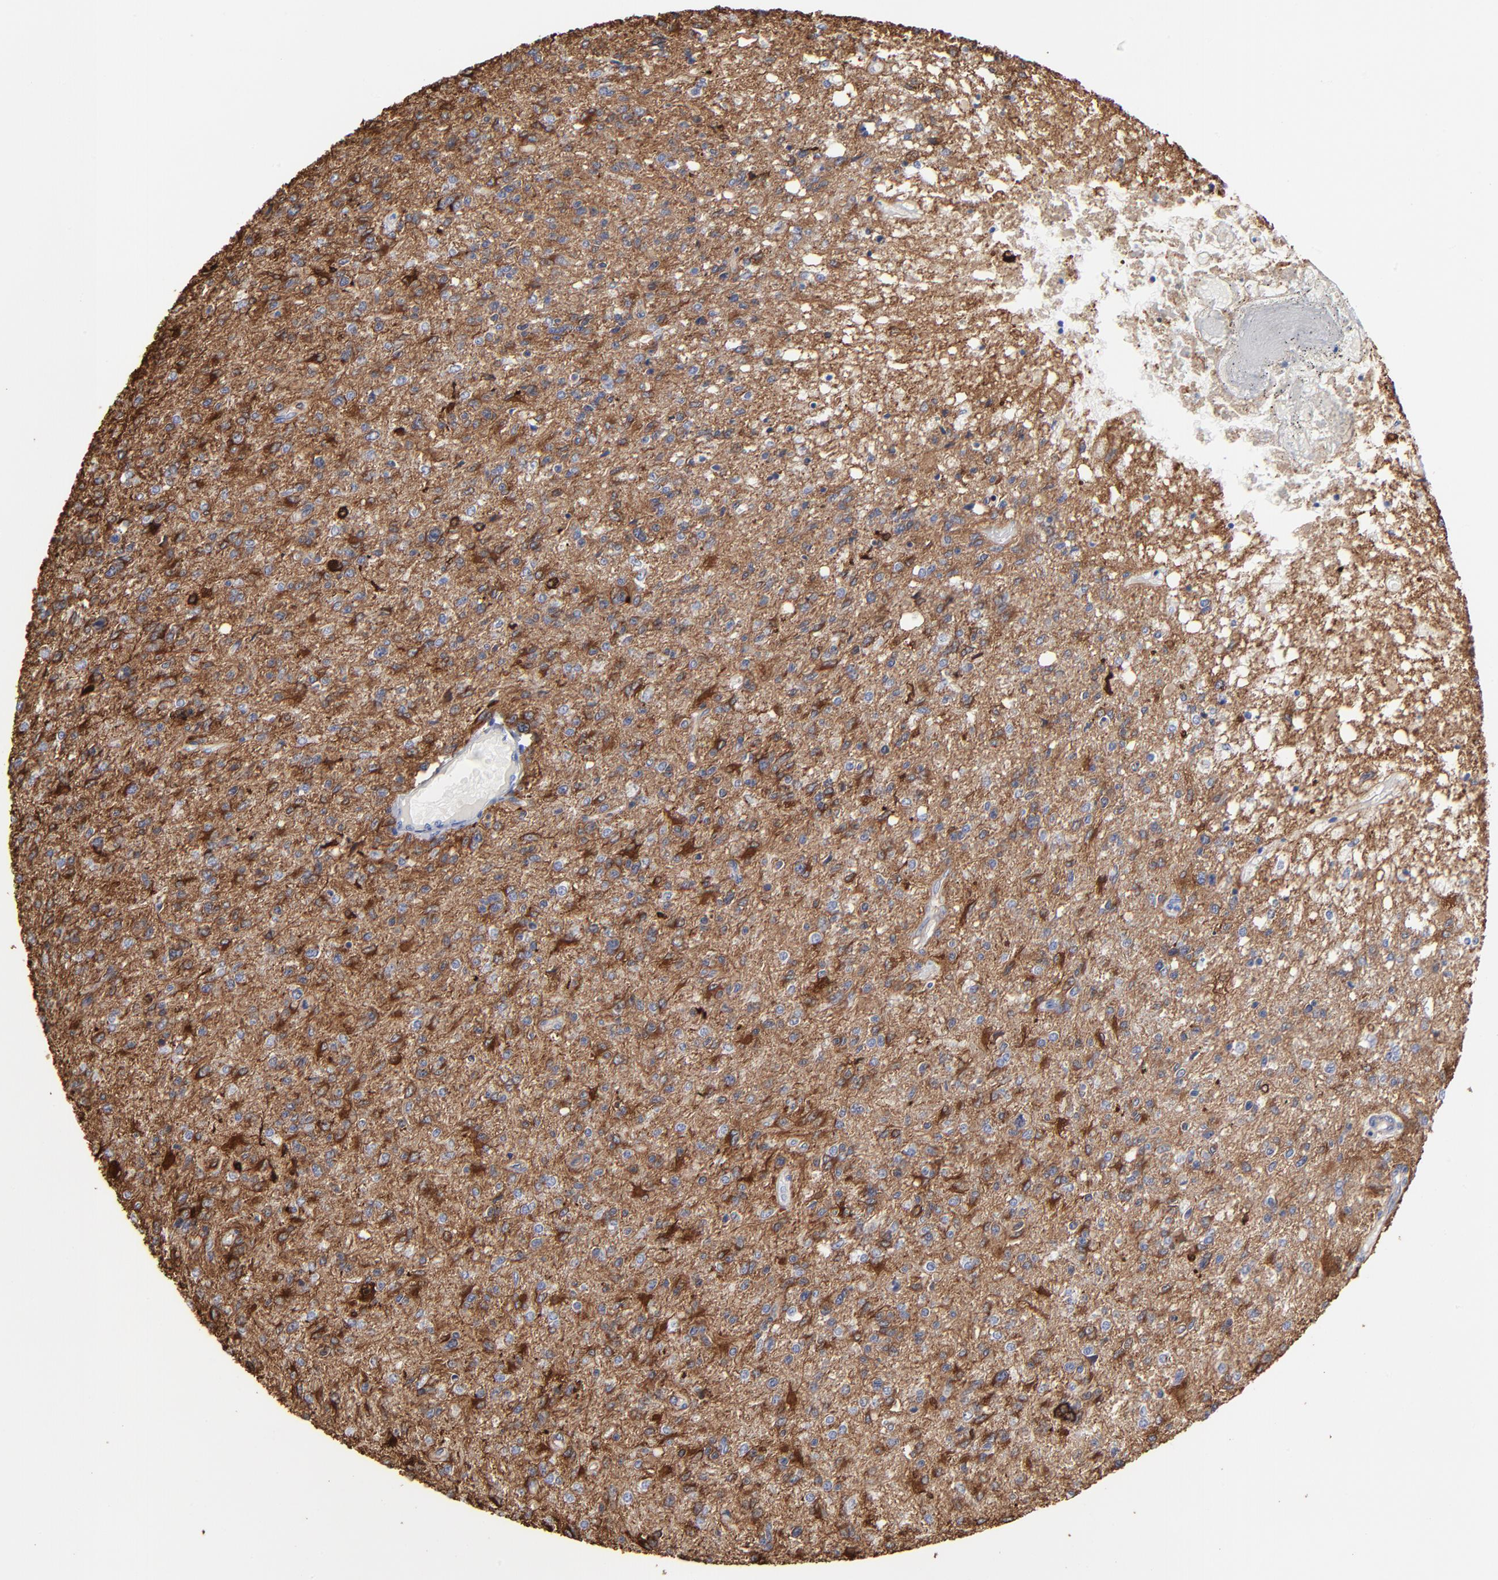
{"staining": {"intensity": "moderate", "quantity": "<25%", "location": "cytoplasmic/membranous"}, "tissue": "glioma", "cell_type": "Tumor cells", "image_type": "cancer", "snomed": [{"axis": "morphology", "description": "Glioma, malignant, High grade"}, {"axis": "topography", "description": "Cerebral cortex"}], "caption": "A high-resolution histopathology image shows immunohistochemistry (IHC) staining of glioma, which displays moderate cytoplasmic/membranous positivity in about <25% of tumor cells. The staining was performed using DAB (3,3'-diaminobenzidine) to visualize the protein expression in brown, while the nuclei were stained in blue with hematoxylin (Magnification: 20x).", "gene": "CILP", "patient": {"sex": "male", "age": 76}}